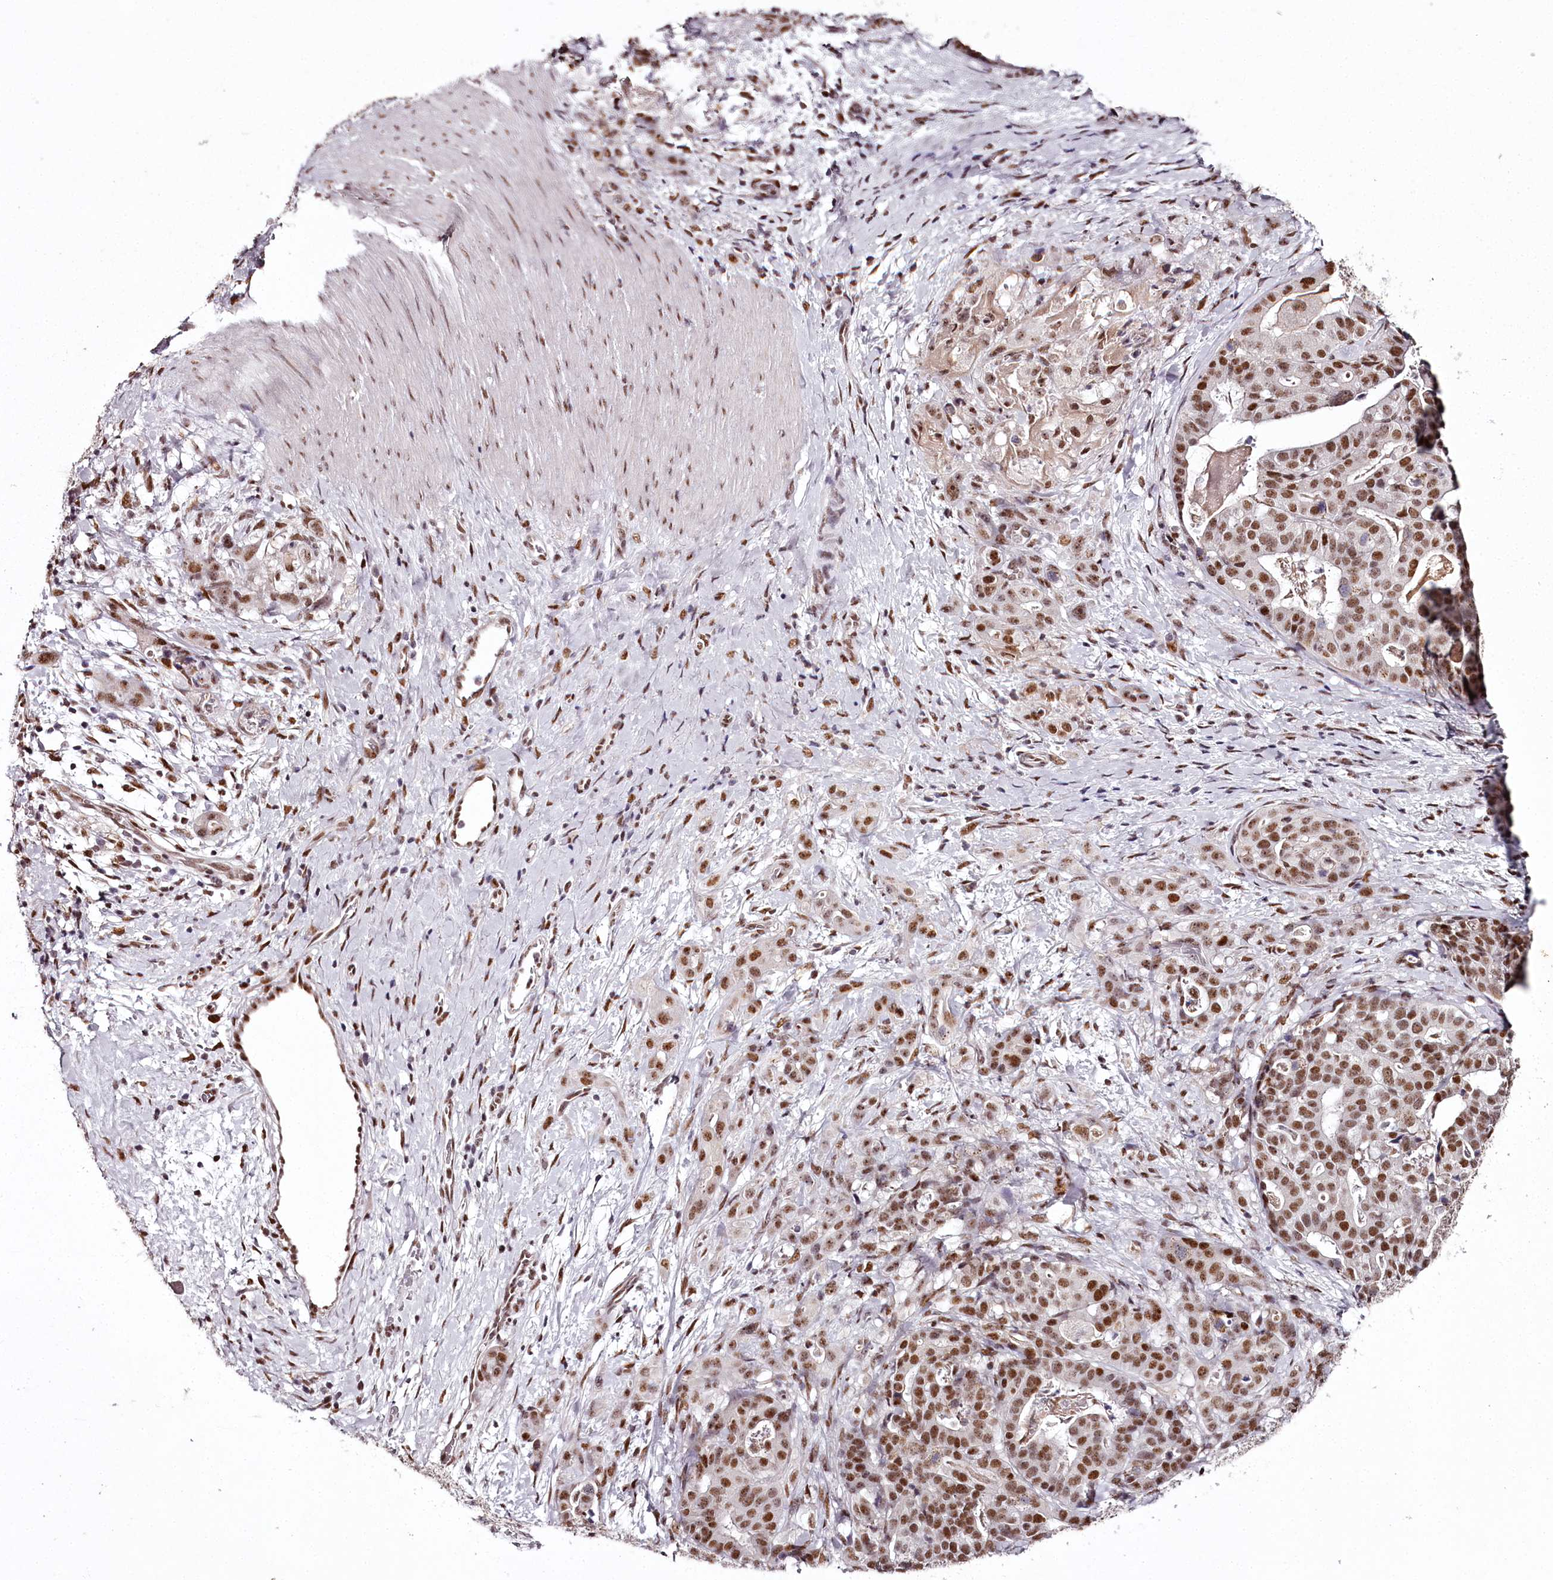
{"staining": {"intensity": "moderate", "quantity": ">75%", "location": "nuclear"}, "tissue": "stomach cancer", "cell_type": "Tumor cells", "image_type": "cancer", "snomed": [{"axis": "morphology", "description": "Adenocarcinoma, NOS"}, {"axis": "topography", "description": "Stomach"}], "caption": "A high-resolution micrograph shows immunohistochemistry (IHC) staining of stomach cancer (adenocarcinoma), which shows moderate nuclear staining in approximately >75% of tumor cells.", "gene": "PSPC1", "patient": {"sex": "male", "age": 48}}